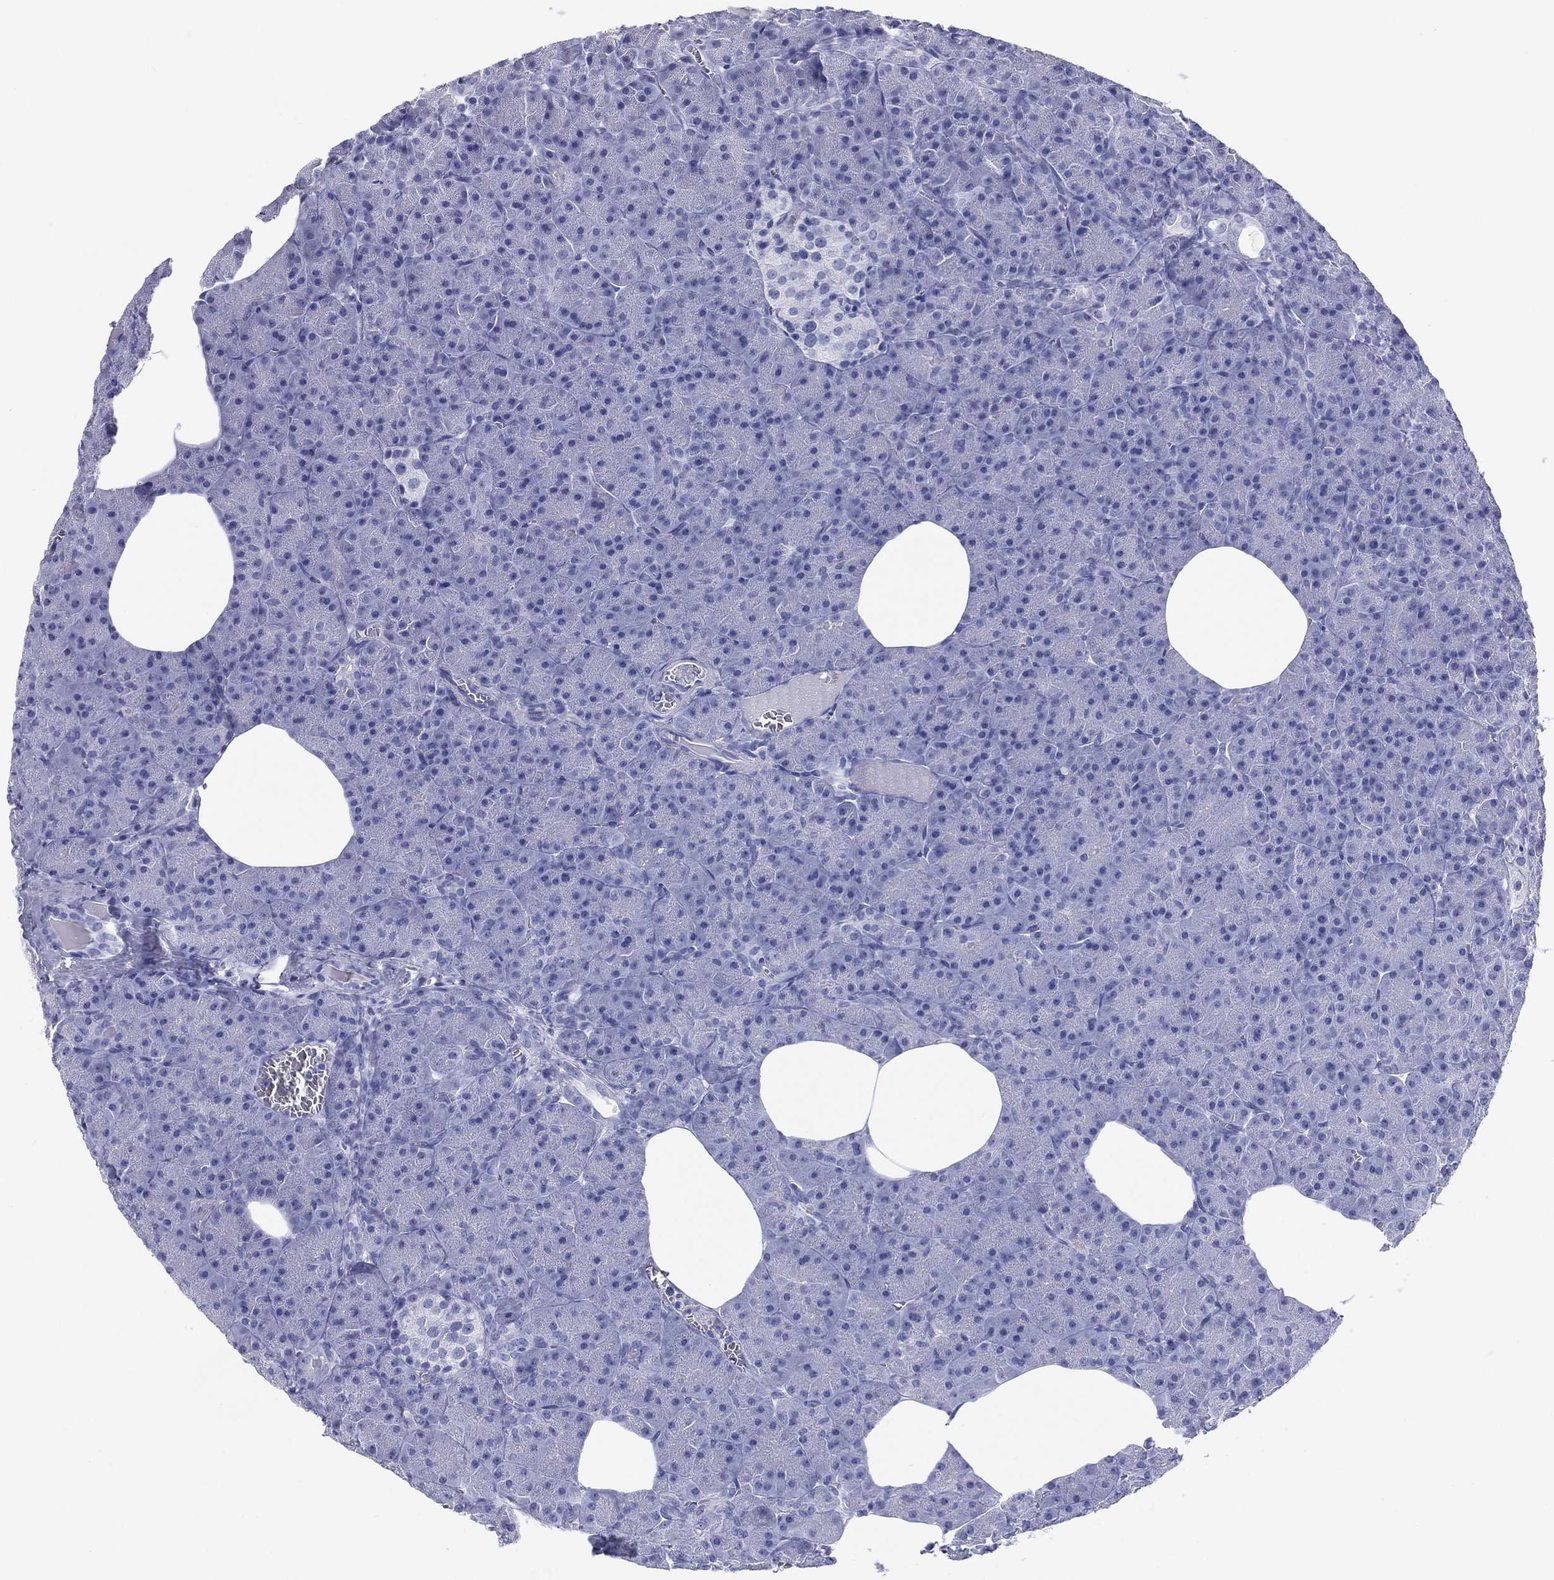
{"staining": {"intensity": "negative", "quantity": "none", "location": "none"}, "tissue": "pancreas", "cell_type": "Exocrine glandular cells", "image_type": "normal", "snomed": [{"axis": "morphology", "description": "Normal tissue, NOS"}, {"axis": "topography", "description": "Pancreas"}], "caption": "DAB (3,3'-diaminobenzidine) immunohistochemical staining of unremarkable human pancreas exhibits no significant staining in exocrine glandular cells.", "gene": "NPPA", "patient": {"sex": "male", "age": 61}}